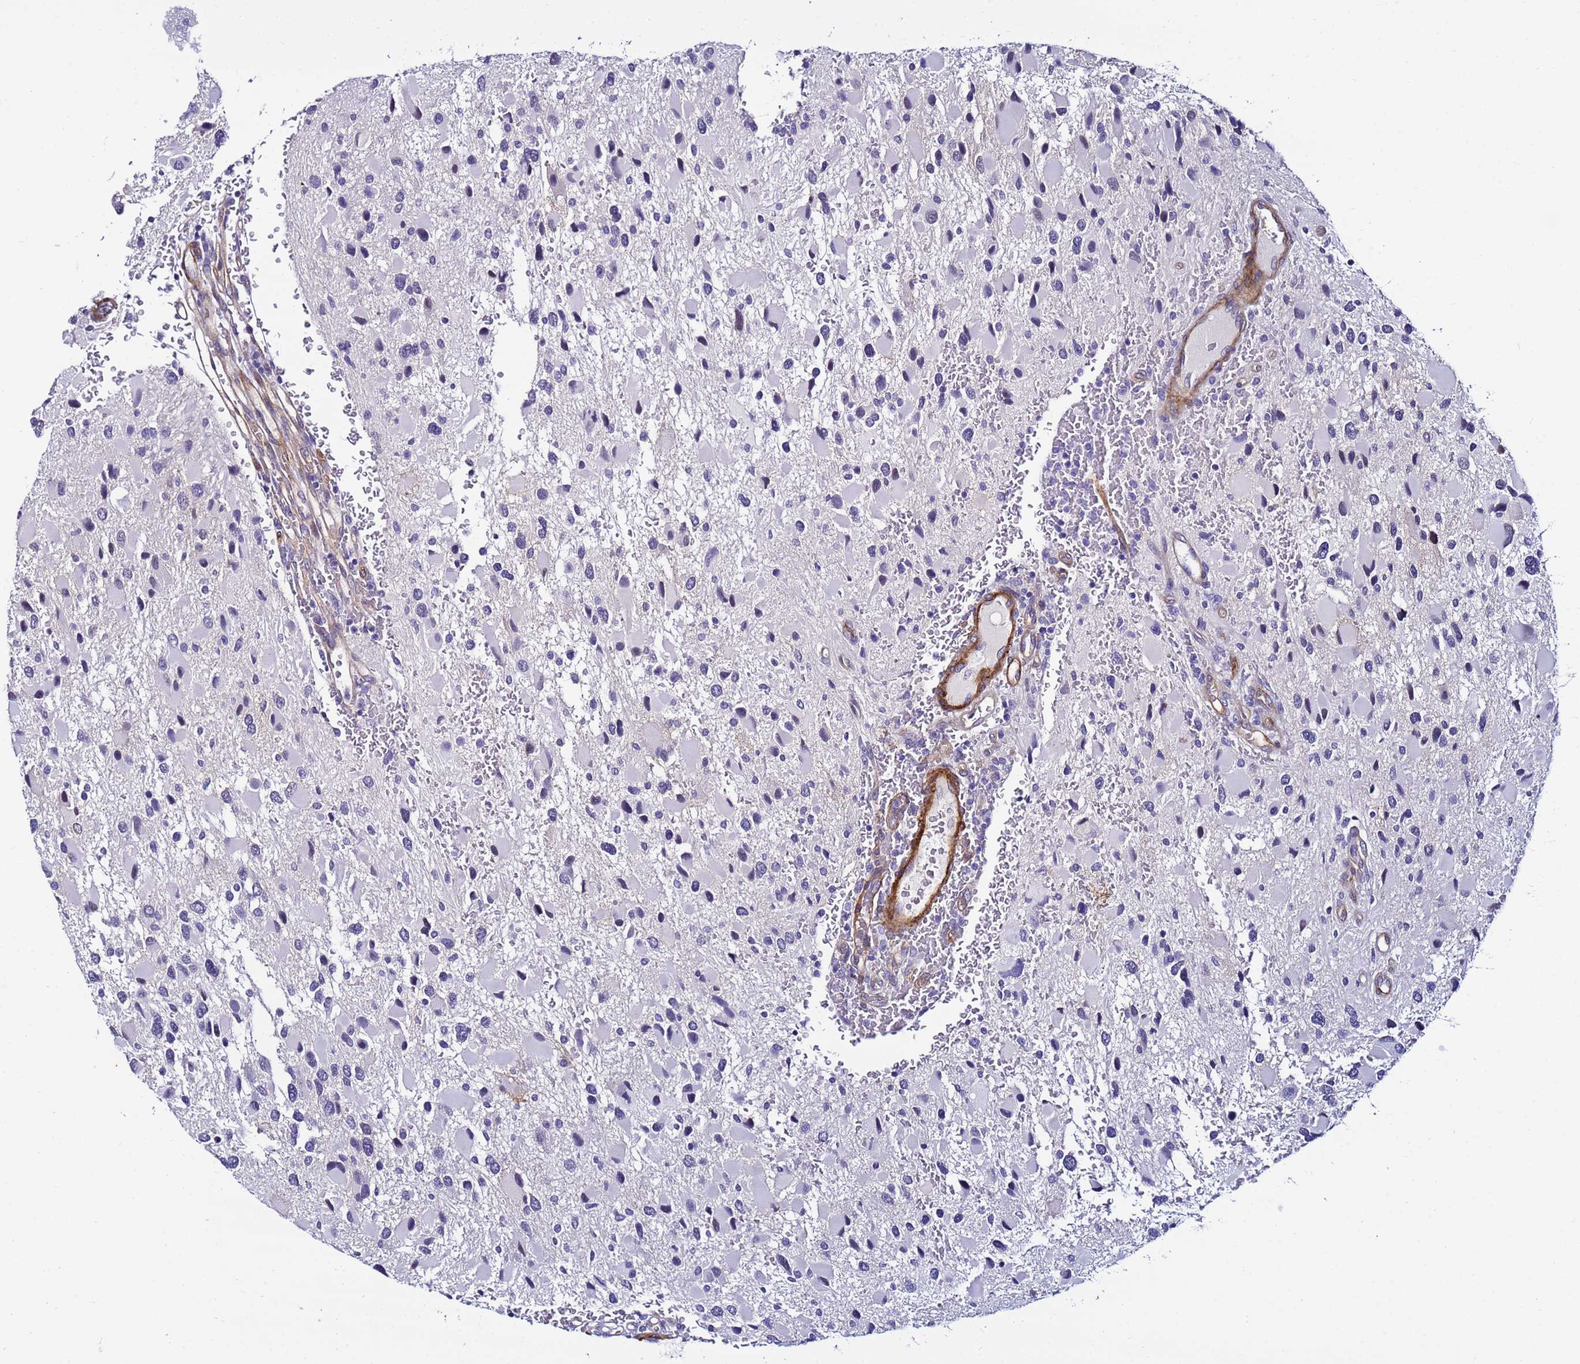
{"staining": {"intensity": "negative", "quantity": "none", "location": "none"}, "tissue": "glioma", "cell_type": "Tumor cells", "image_type": "cancer", "snomed": [{"axis": "morphology", "description": "Glioma, malignant, High grade"}, {"axis": "topography", "description": "Brain"}], "caption": "High power microscopy micrograph of an immunohistochemistry (IHC) histopathology image of glioma, revealing no significant expression in tumor cells. (Brightfield microscopy of DAB (3,3'-diaminobenzidine) immunohistochemistry (IHC) at high magnification).", "gene": "DEFB104A", "patient": {"sex": "male", "age": 53}}